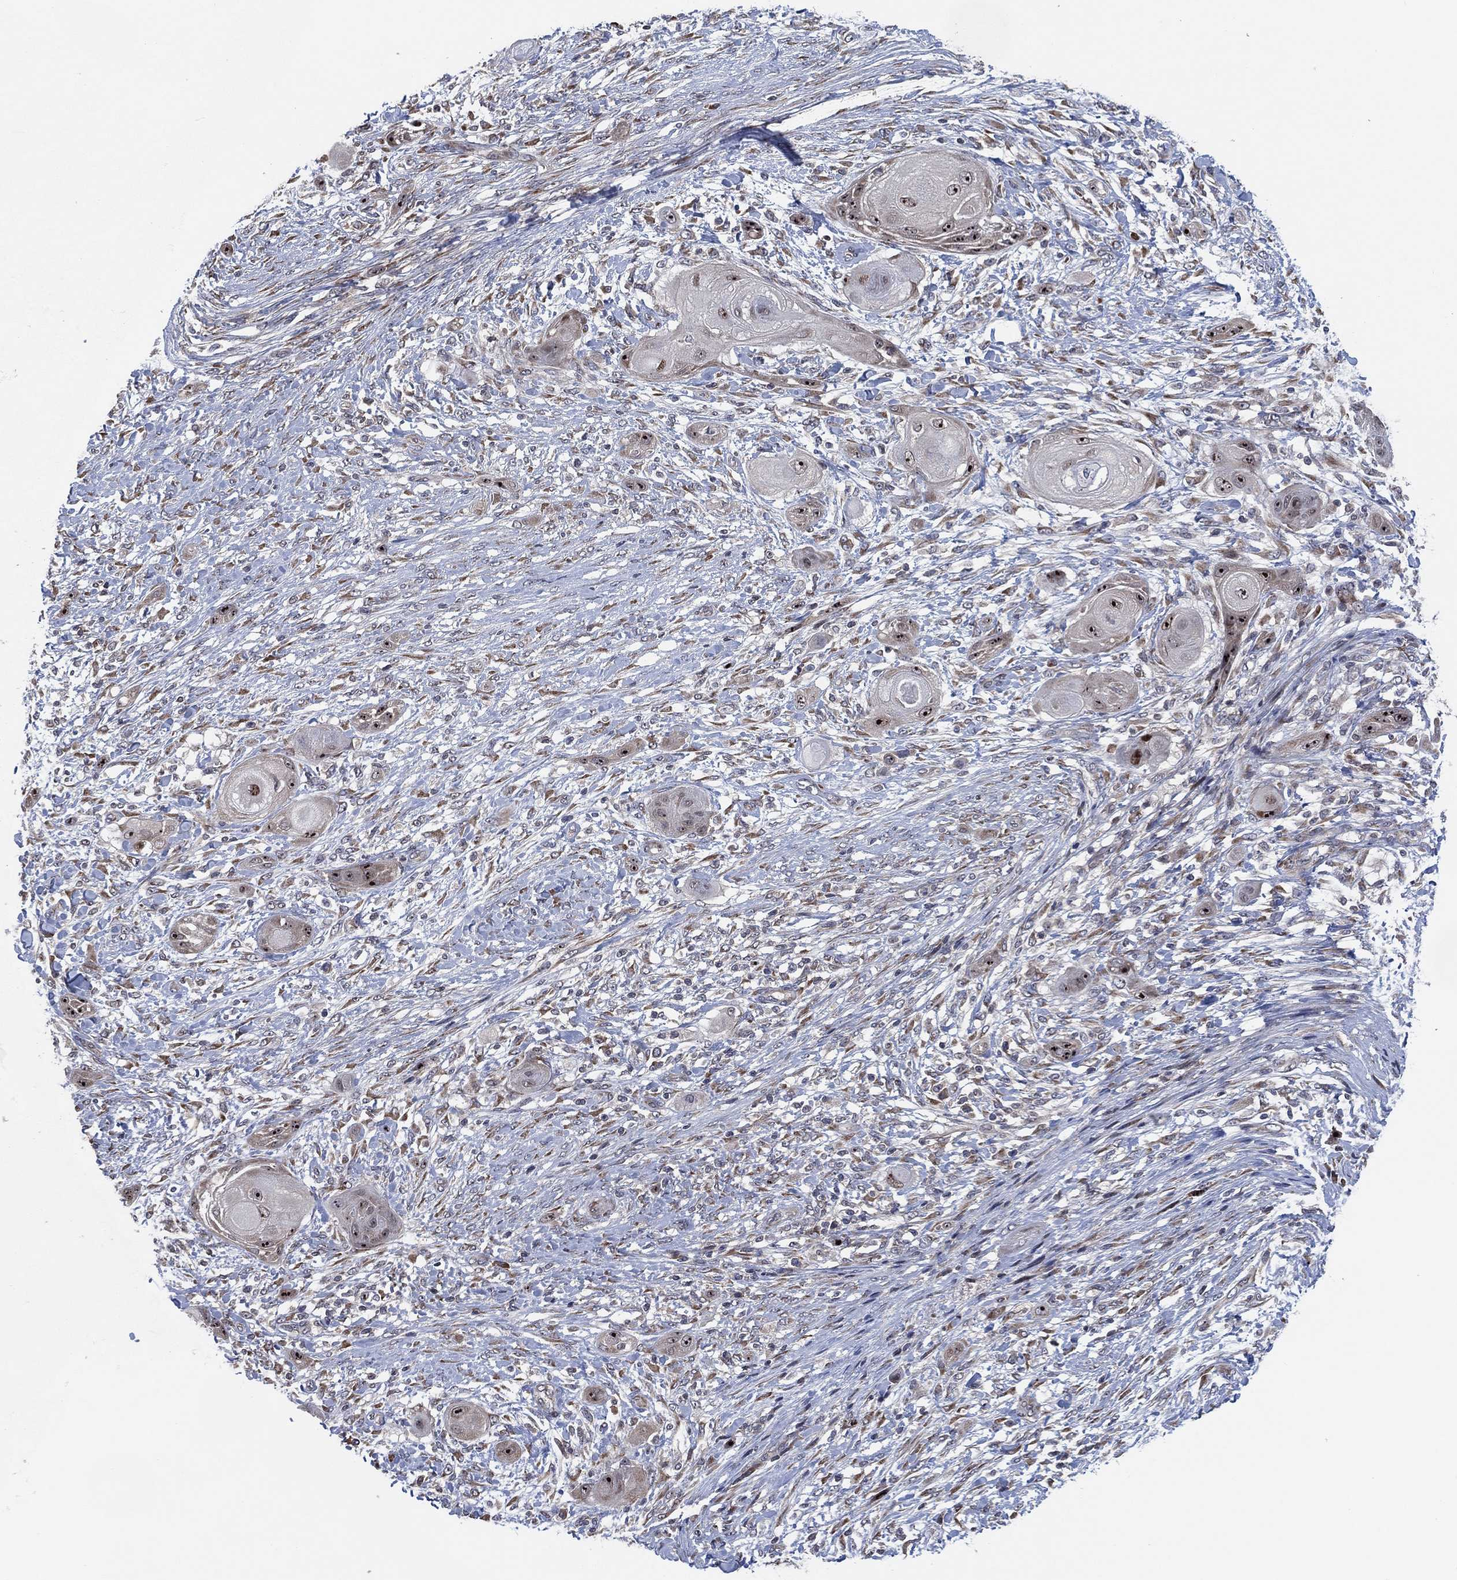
{"staining": {"intensity": "moderate", "quantity": "<25%", "location": "nuclear"}, "tissue": "skin cancer", "cell_type": "Tumor cells", "image_type": "cancer", "snomed": [{"axis": "morphology", "description": "Squamous cell carcinoma, NOS"}, {"axis": "topography", "description": "Skin"}], "caption": "Immunohistochemical staining of human skin cancer reveals moderate nuclear protein staining in about <25% of tumor cells.", "gene": "FAM104A", "patient": {"sex": "male", "age": 62}}